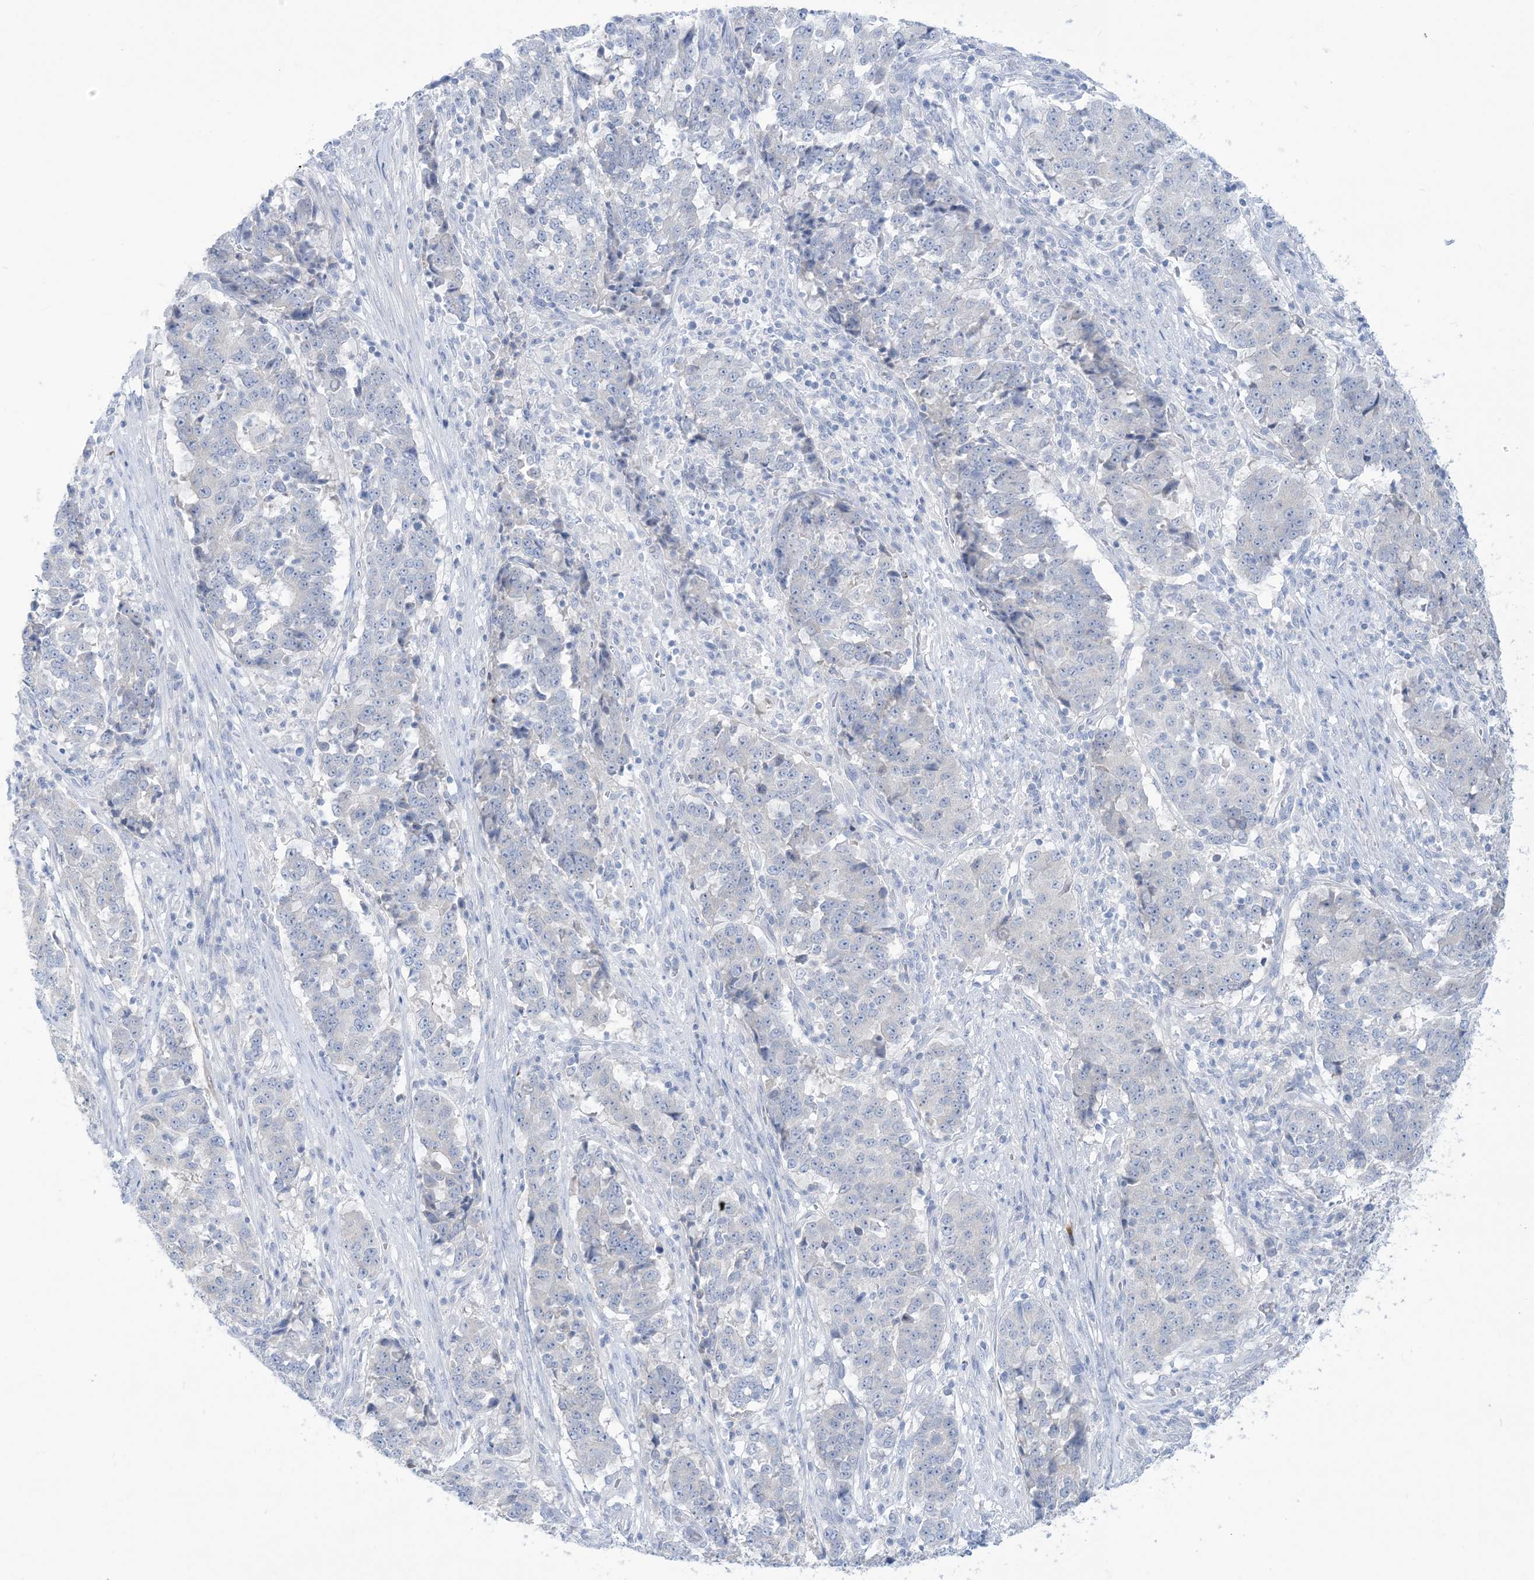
{"staining": {"intensity": "negative", "quantity": "none", "location": "none"}, "tissue": "stomach cancer", "cell_type": "Tumor cells", "image_type": "cancer", "snomed": [{"axis": "morphology", "description": "Adenocarcinoma, NOS"}, {"axis": "topography", "description": "Stomach"}], "caption": "Stomach adenocarcinoma was stained to show a protein in brown. There is no significant positivity in tumor cells. (DAB (3,3'-diaminobenzidine) IHC, high magnification).", "gene": "MARS2", "patient": {"sex": "male", "age": 59}}